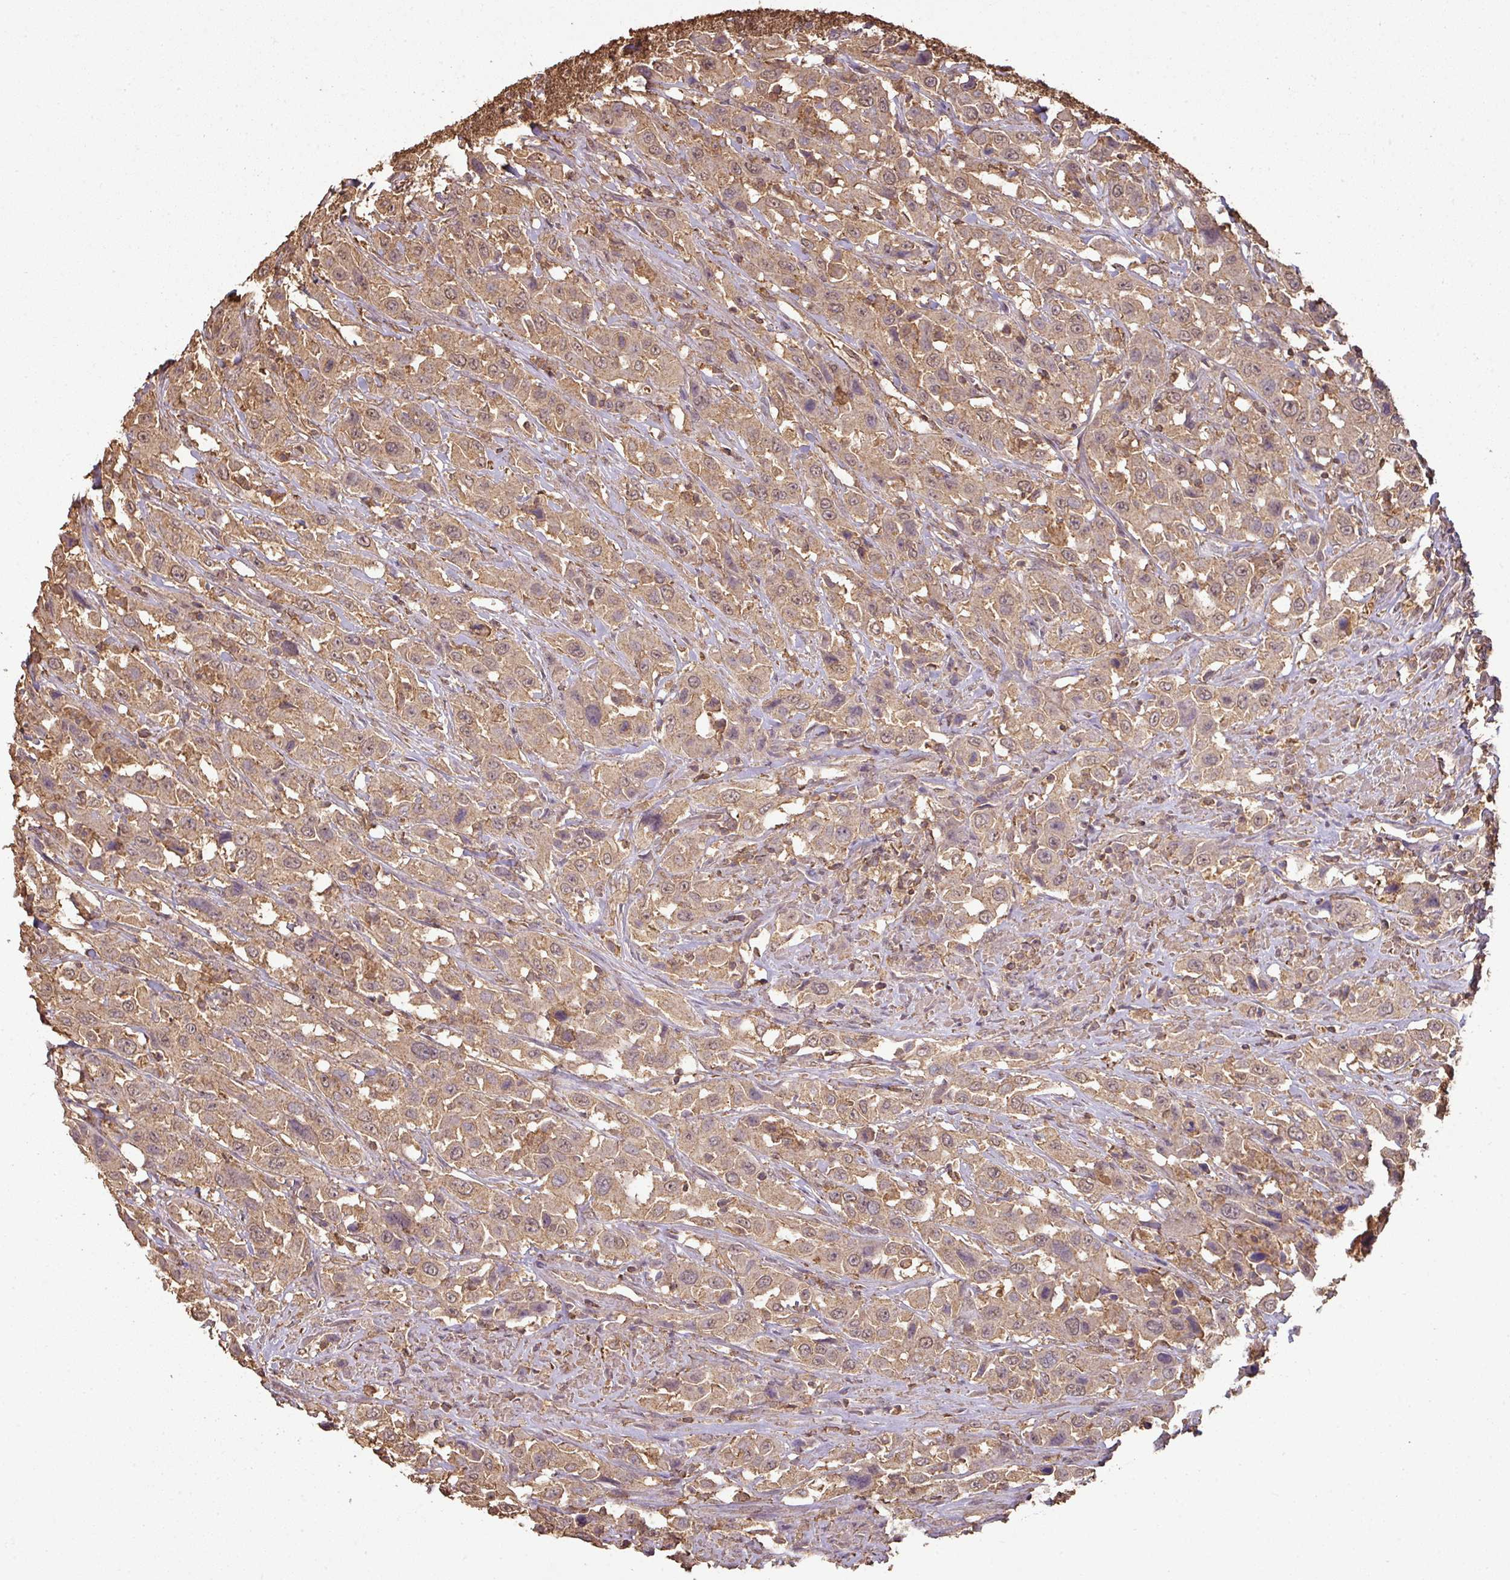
{"staining": {"intensity": "moderate", "quantity": ">75%", "location": "cytoplasmic/membranous"}, "tissue": "urothelial cancer", "cell_type": "Tumor cells", "image_type": "cancer", "snomed": [{"axis": "morphology", "description": "Urothelial carcinoma, High grade"}, {"axis": "topography", "description": "Urinary bladder"}], "caption": "Brown immunohistochemical staining in human urothelial cancer displays moderate cytoplasmic/membranous positivity in about >75% of tumor cells. The protein is shown in brown color, while the nuclei are stained blue.", "gene": "ATAT1", "patient": {"sex": "male", "age": 61}}